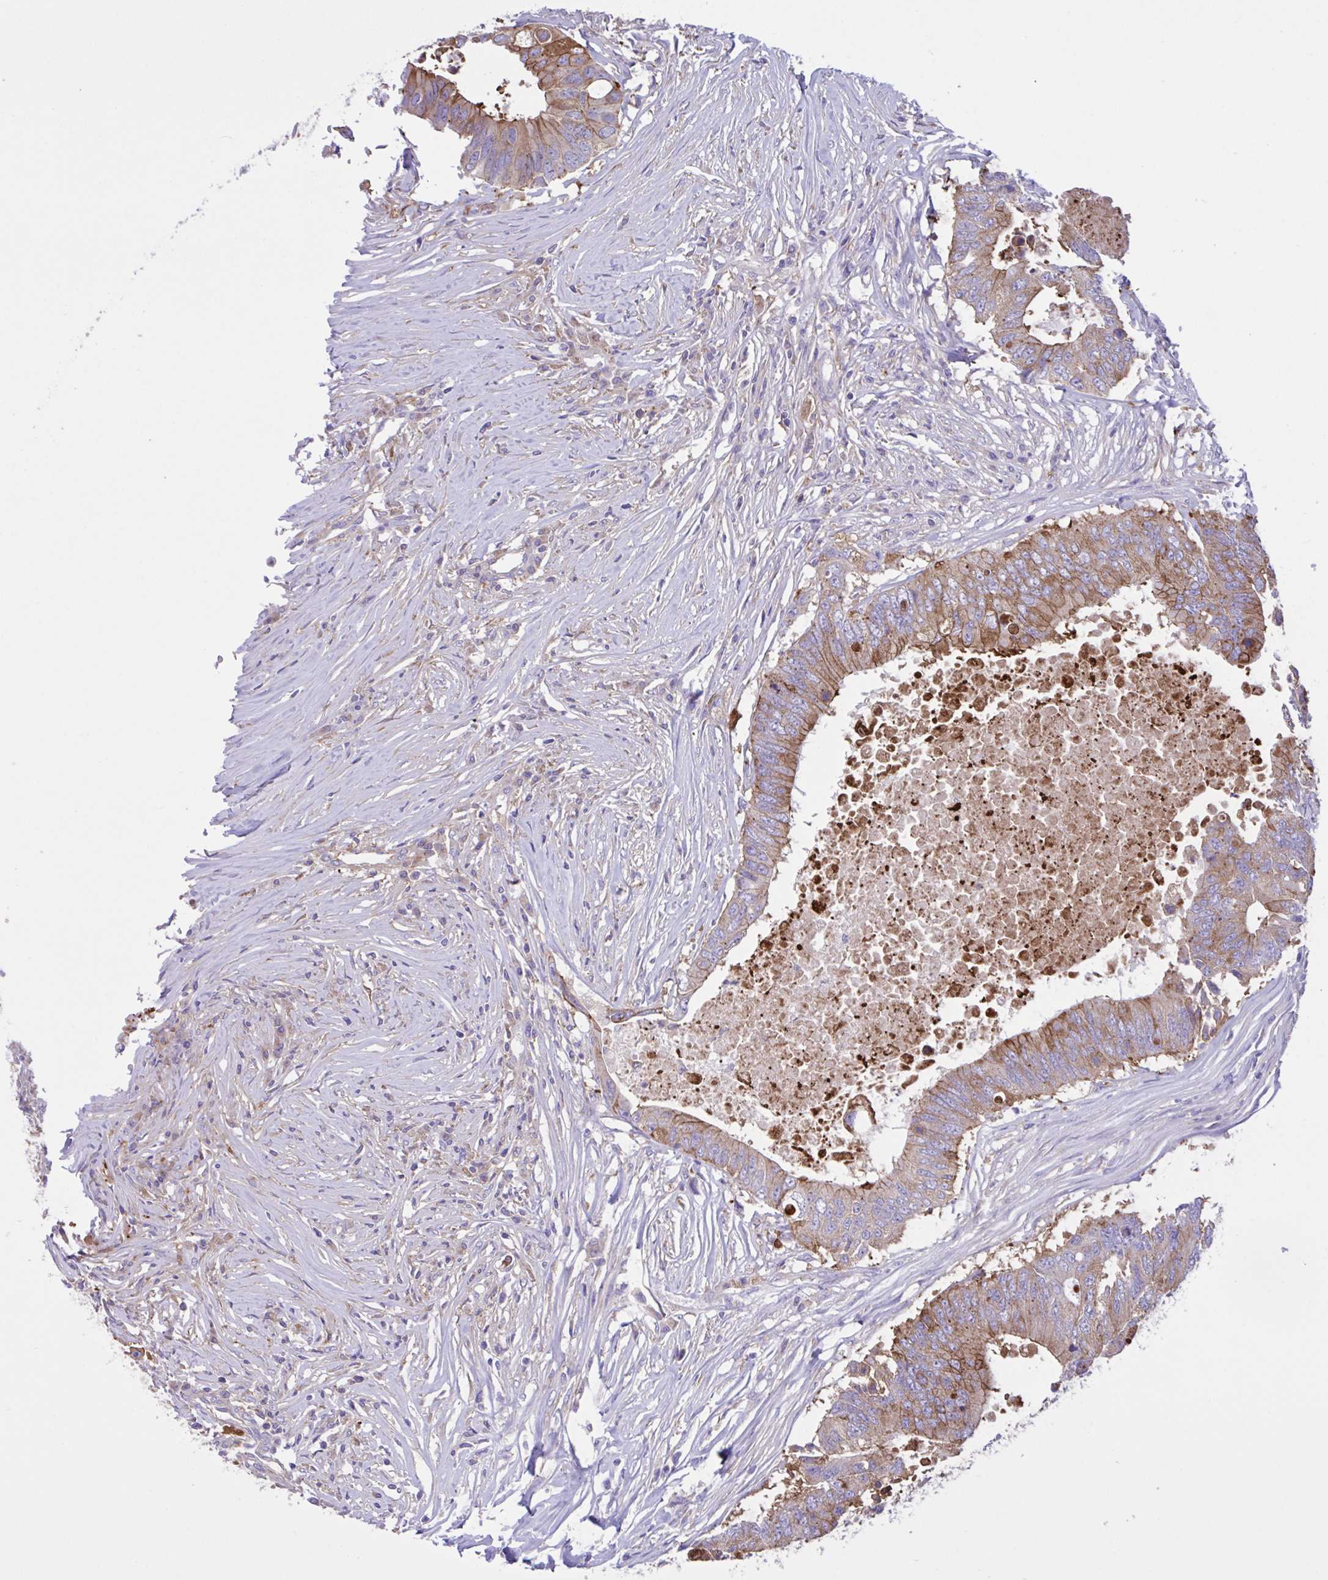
{"staining": {"intensity": "moderate", "quantity": ">75%", "location": "cytoplasmic/membranous"}, "tissue": "colorectal cancer", "cell_type": "Tumor cells", "image_type": "cancer", "snomed": [{"axis": "morphology", "description": "Adenocarcinoma, NOS"}, {"axis": "topography", "description": "Colon"}], "caption": "Colorectal adenocarcinoma stained with a brown dye reveals moderate cytoplasmic/membranous positive positivity in approximately >75% of tumor cells.", "gene": "OR51M1", "patient": {"sex": "male", "age": 71}}